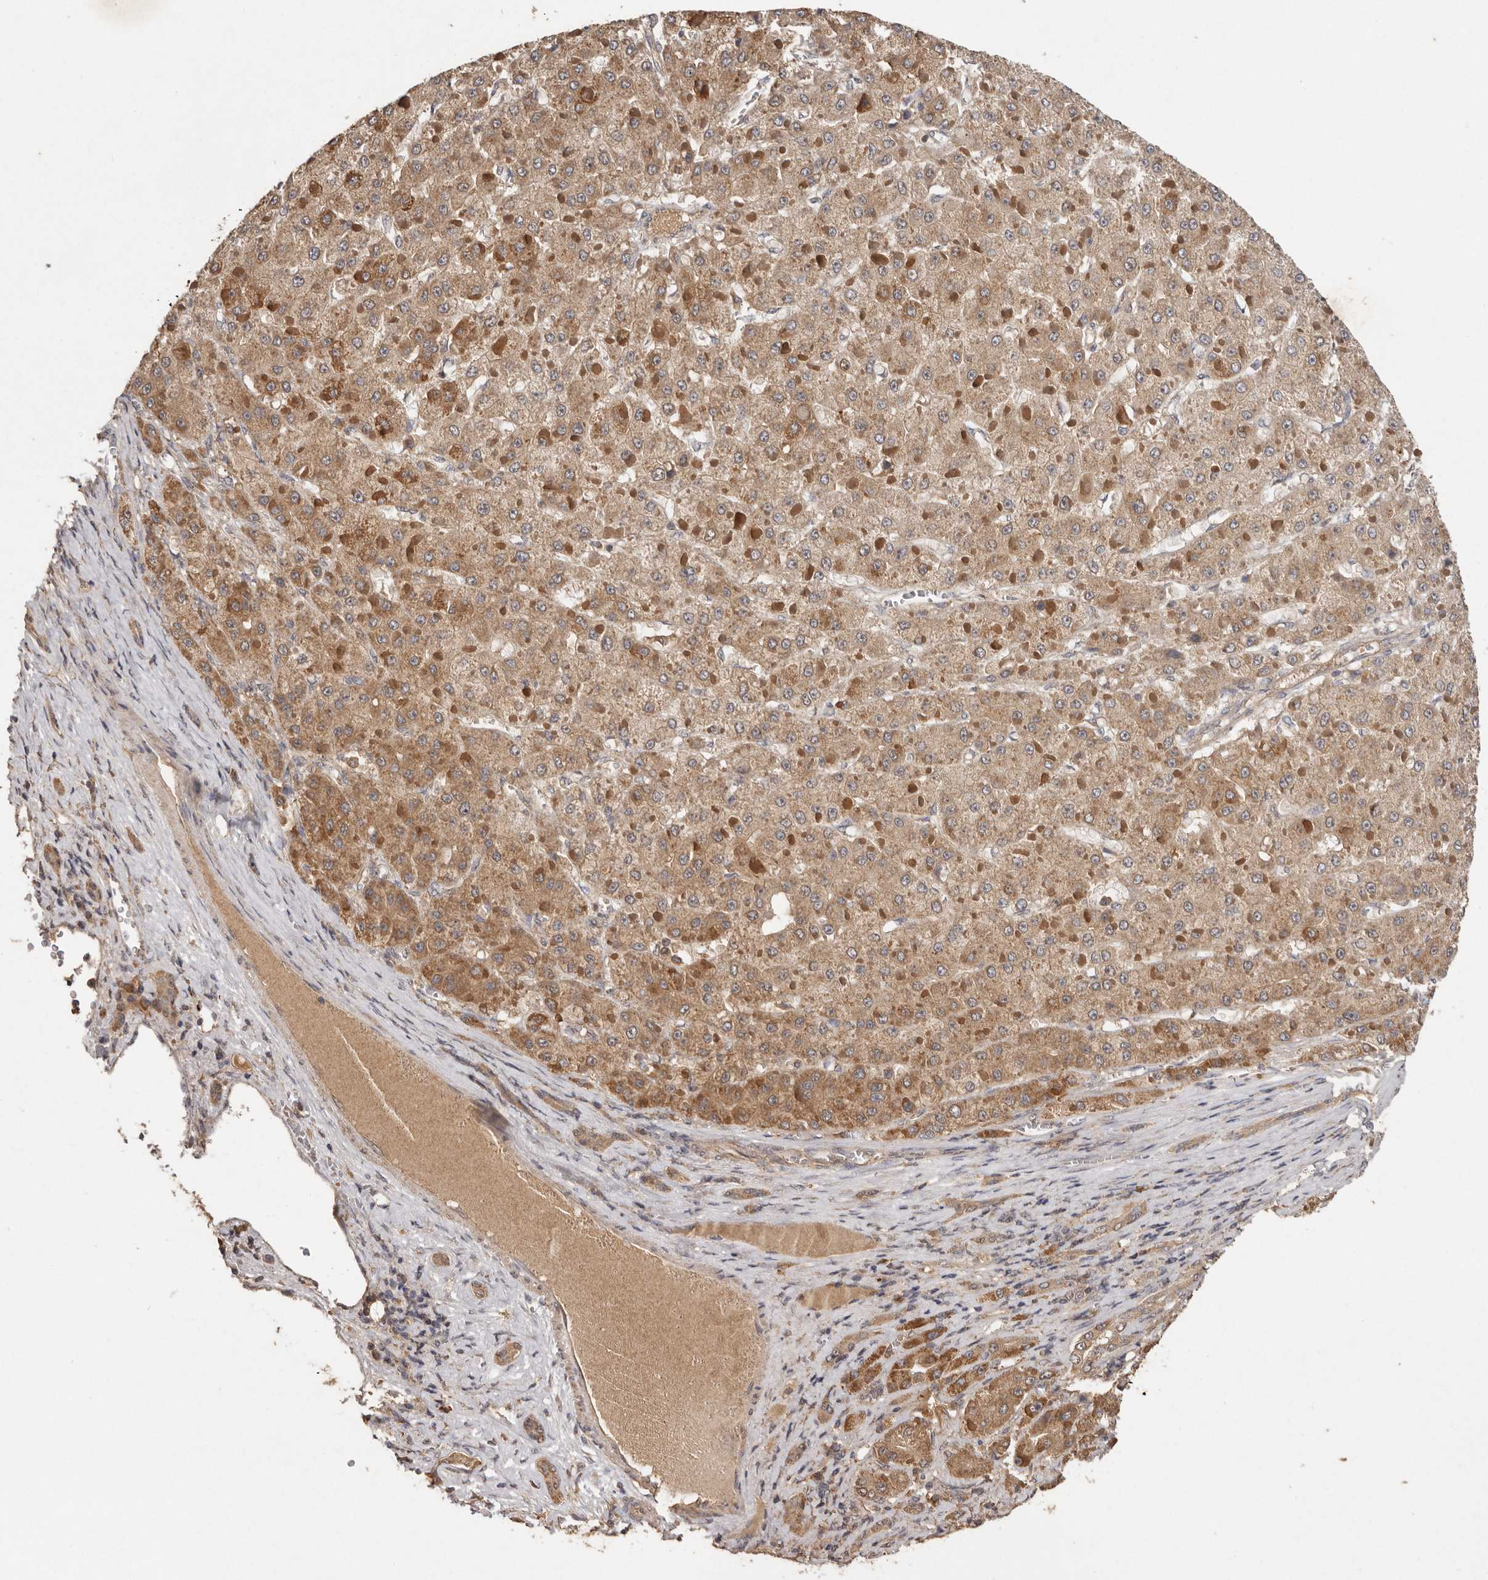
{"staining": {"intensity": "moderate", "quantity": ">75%", "location": "cytoplasmic/membranous"}, "tissue": "liver cancer", "cell_type": "Tumor cells", "image_type": "cancer", "snomed": [{"axis": "morphology", "description": "Carcinoma, Hepatocellular, NOS"}, {"axis": "topography", "description": "Liver"}], "caption": "A brown stain shows moderate cytoplasmic/membranous expression of a protein in liver cancer (hepatocellular carcinoma) tumor cells.", "gene": "RWDD1", "patient": {"sex": "female", "age": 73}}